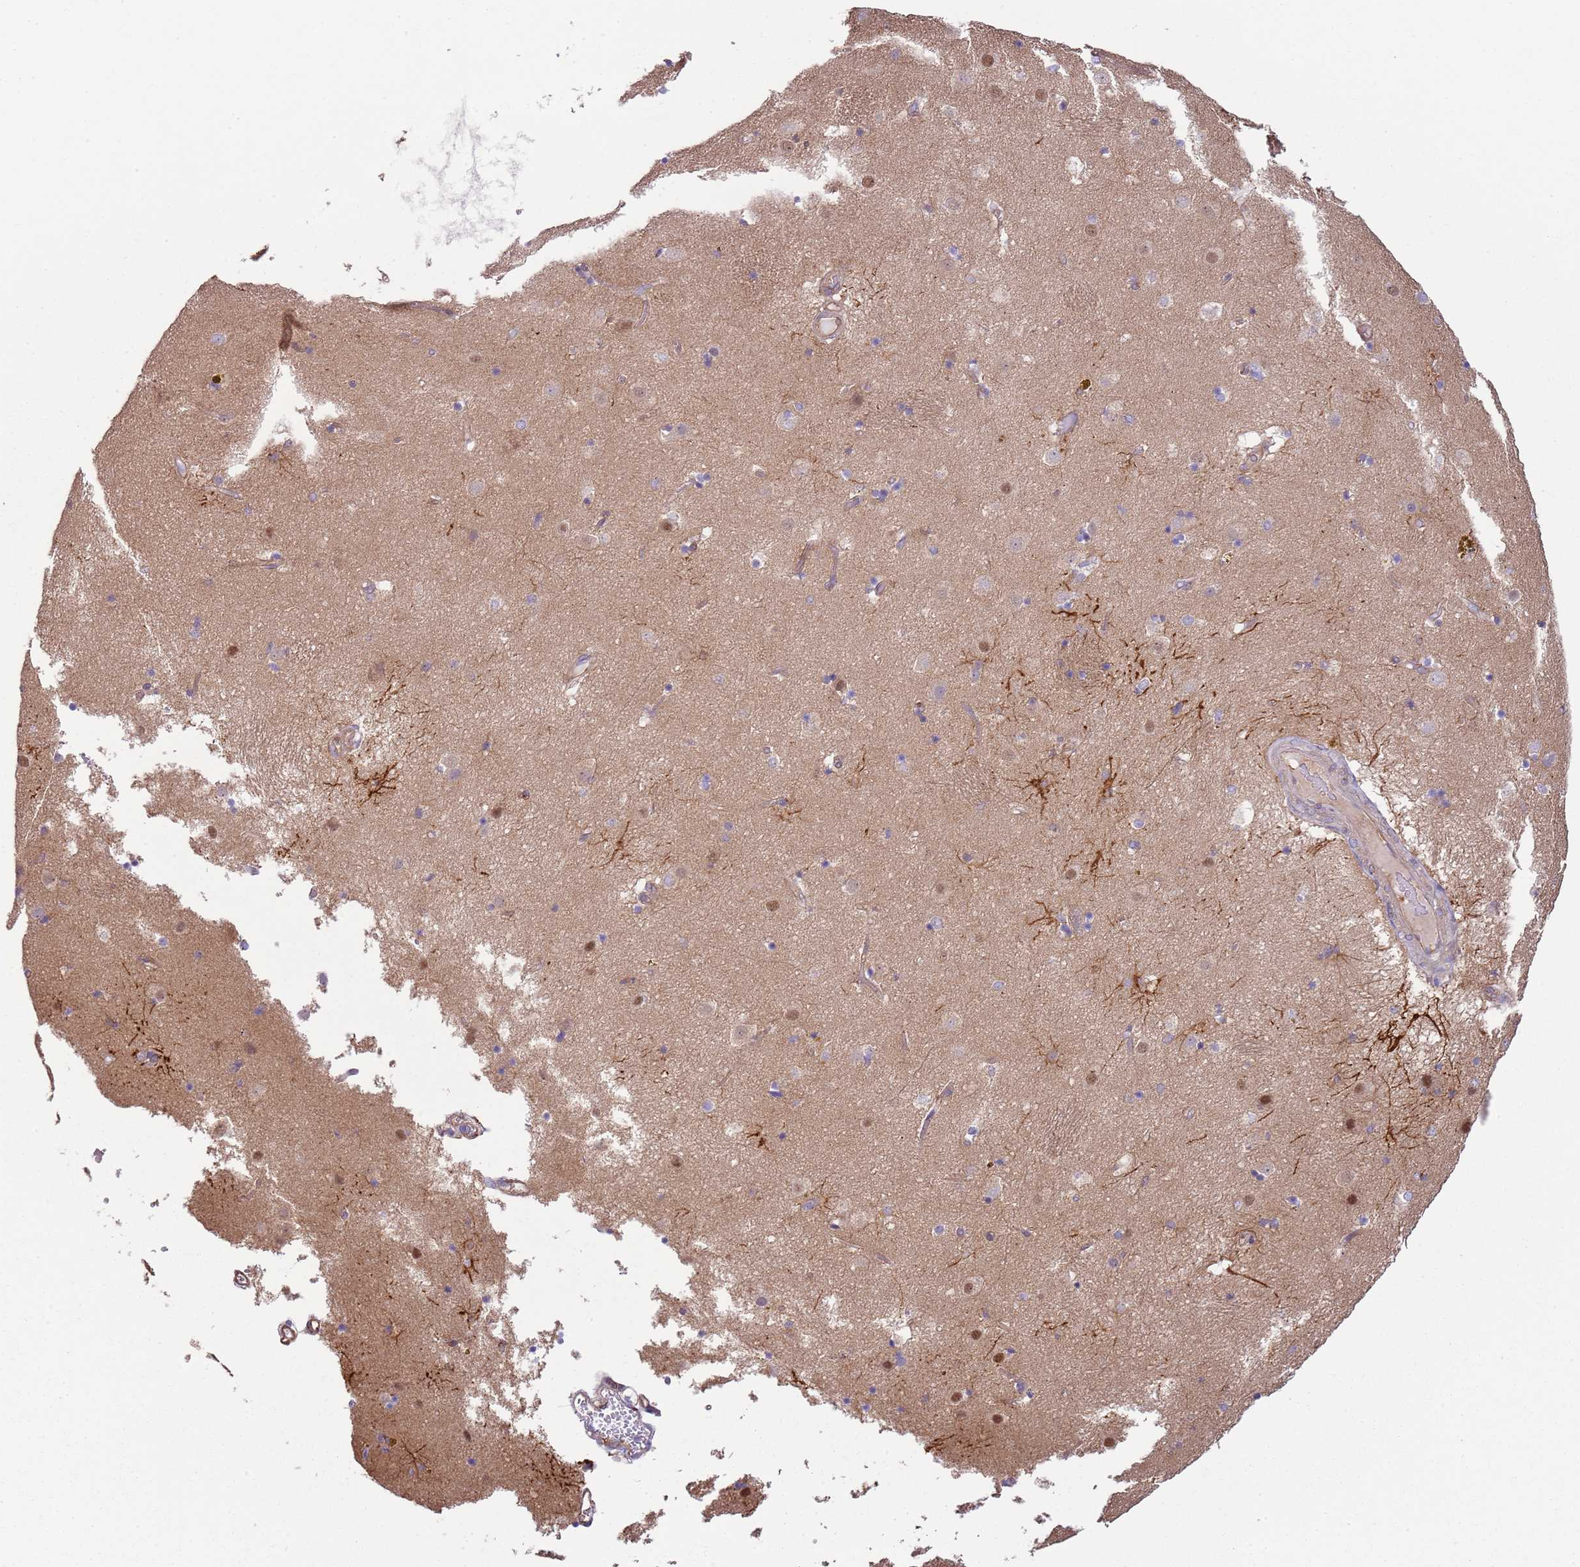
{"staining": {"intensity": "moderate", "quantity": "<25%", "location": "cytoplasmic/membranous,nuclear"}, "tissue": "caudate", "cell_type": "Glial cells", "image_type": "normal", "snomed": [{"axis": "morphology", "description": "Normal tissue, NOS"}, {"axis": "topography", "description": "Lateral ventricle wall"}], "caption": "DAB immunohistochemical staining of normal human caudate exhibits moderate cytoplasmic/membranous,nuclear protein staining in approximately <25% of glial cells.", "gene": "GNAI1", "patient": {"sex": "male", "age": 70}}